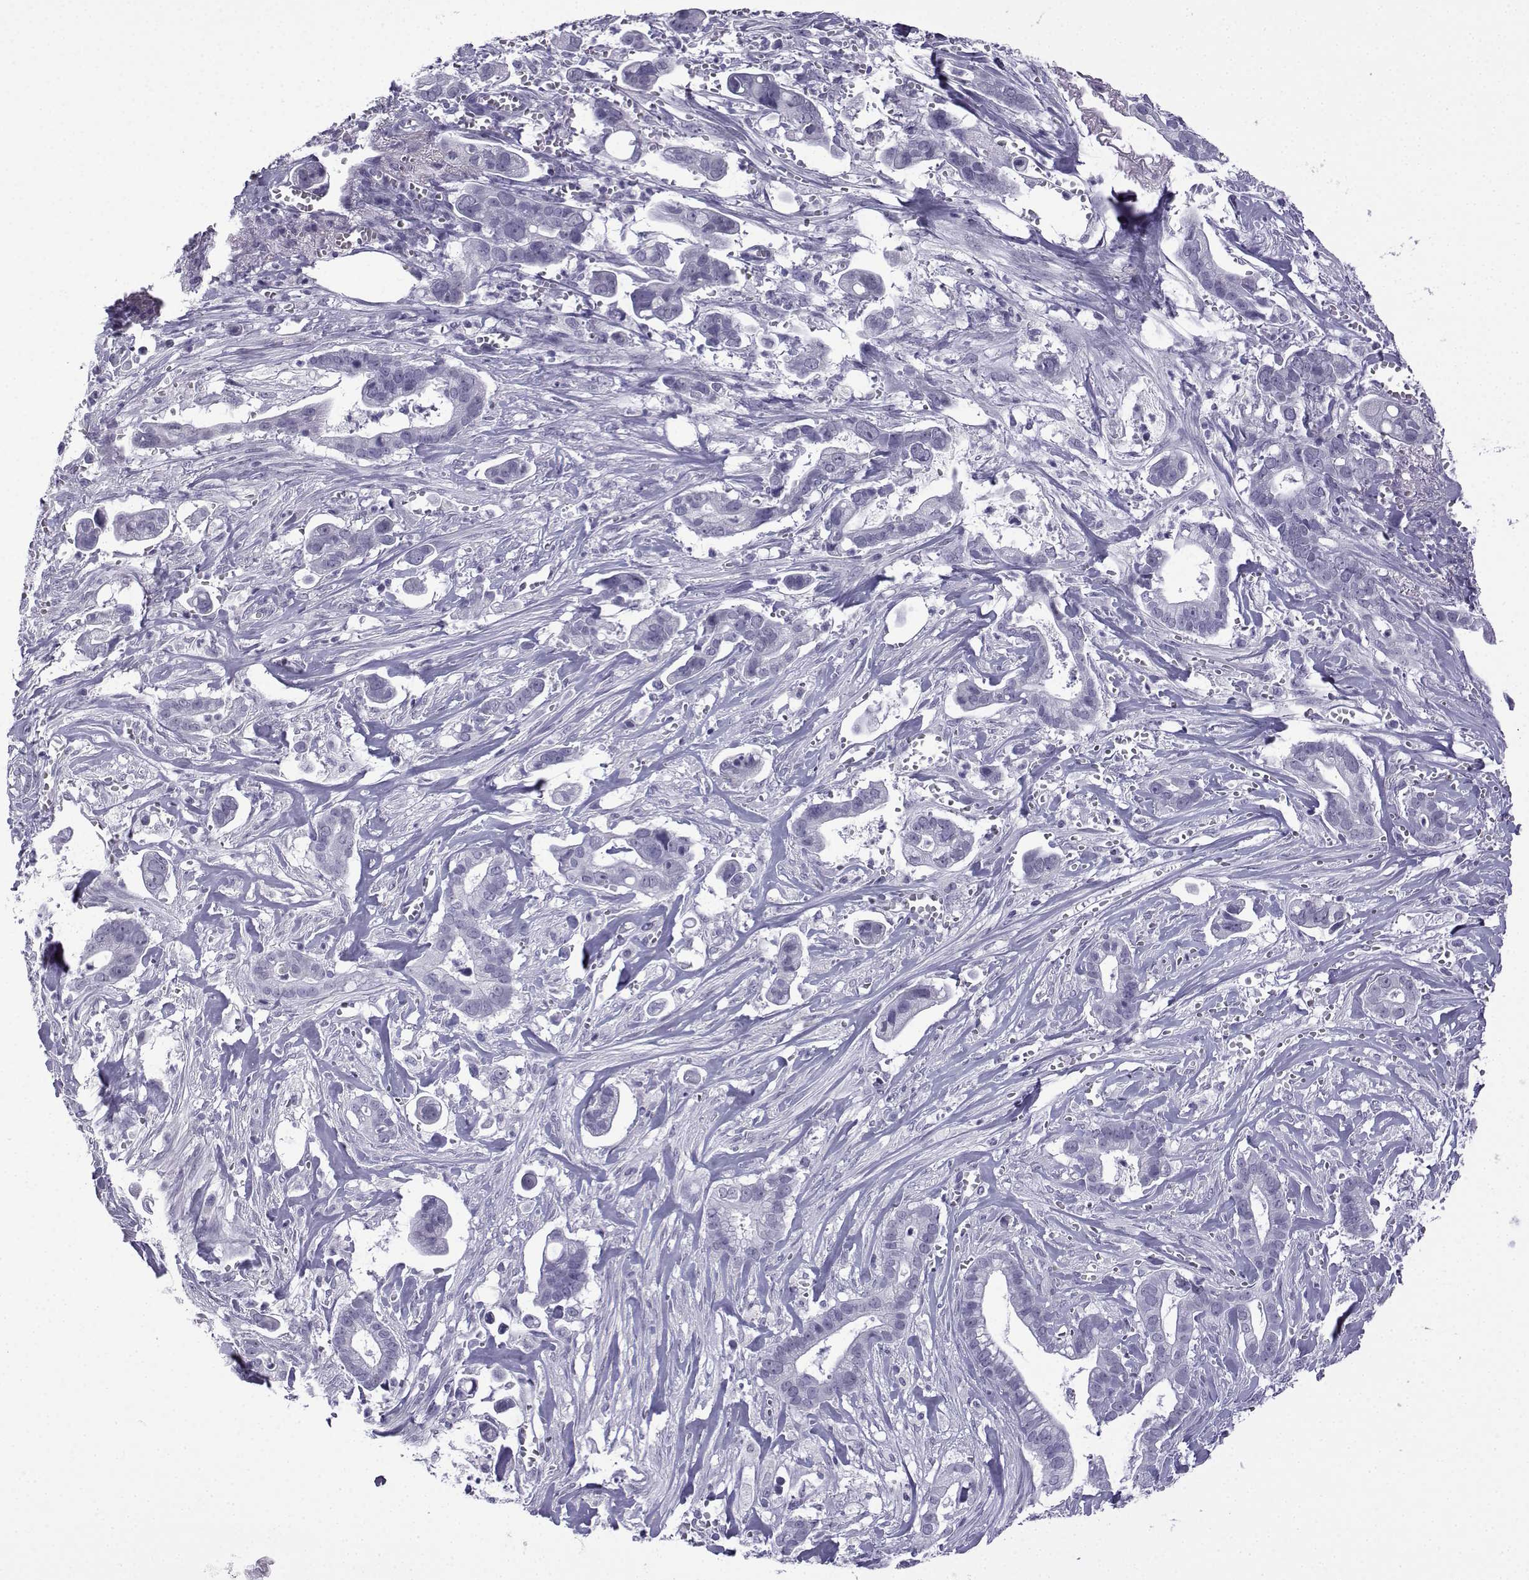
{"staining": {"intensity": "negative", "quantity": "none", "location": "none"}, "tissue": "pancreatic cancer", "cell_type": "Tumor cells", "image_type": "cancer", "snomed": [{"axis": "morphology", "description": "Adenocarcinoma, NOS"}, {"axis": "topography", "description": "Pancreas"}], "caption": "Photomicrograph shows no significant protein expression in tumor cells of pancreatic adenocarcinoma.", "gene": "MRGBP", "patient": {"sex": "male", "age": 61}}